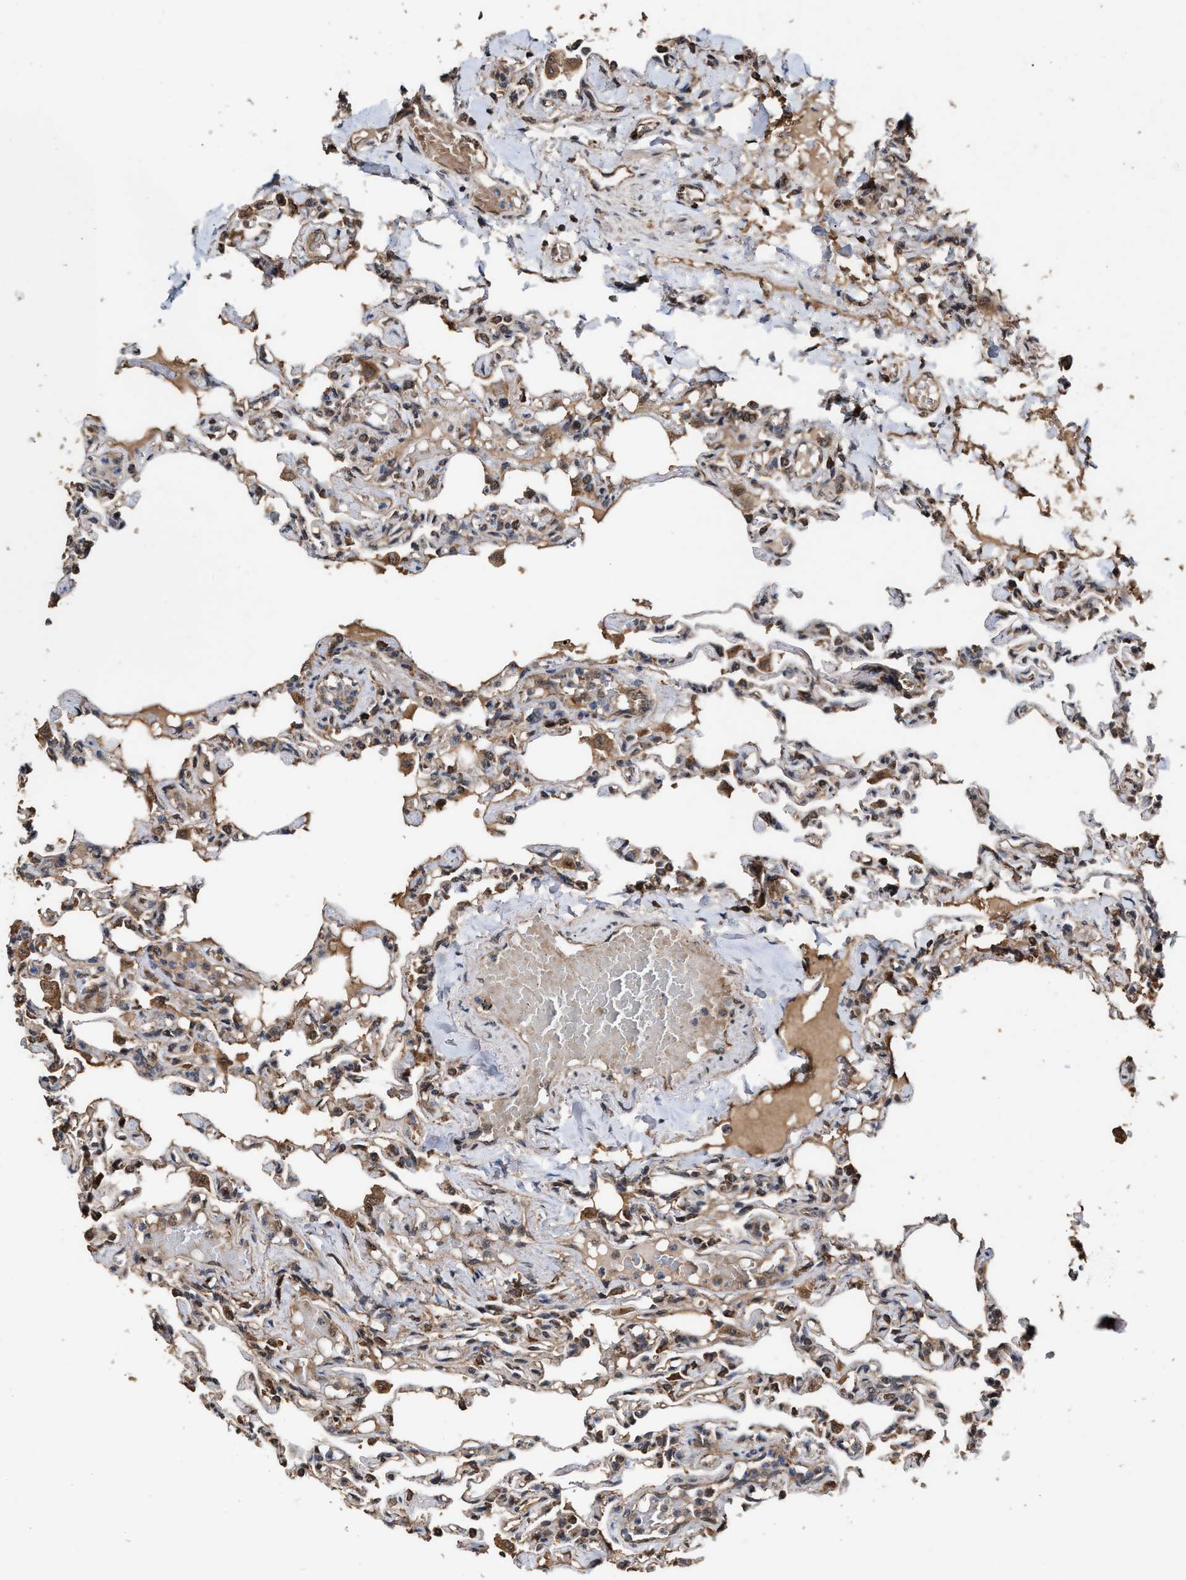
{"staining": {"intensity": "moderate", "quantity": "25%-75%", "location": "cytoplasmic/membranous"}, "tissue": "lung", "cell_type": "Alveolar cells", "image_type": "normal", "snomed": [{"axis": "morphology", "description": "Normal tissue, NOS"}, {"axis": "topography", "description": "Lung"}], "caption": "An immunohistochemistry (IHC) histopathology image of benign tissue is shown. Protein staining in brown highlights moderate cytoplasmic/membranous positivity in lung within alveolar cells.", "gene": "ZNHIT6", "patient": {"sex": "male", "age": 21}}